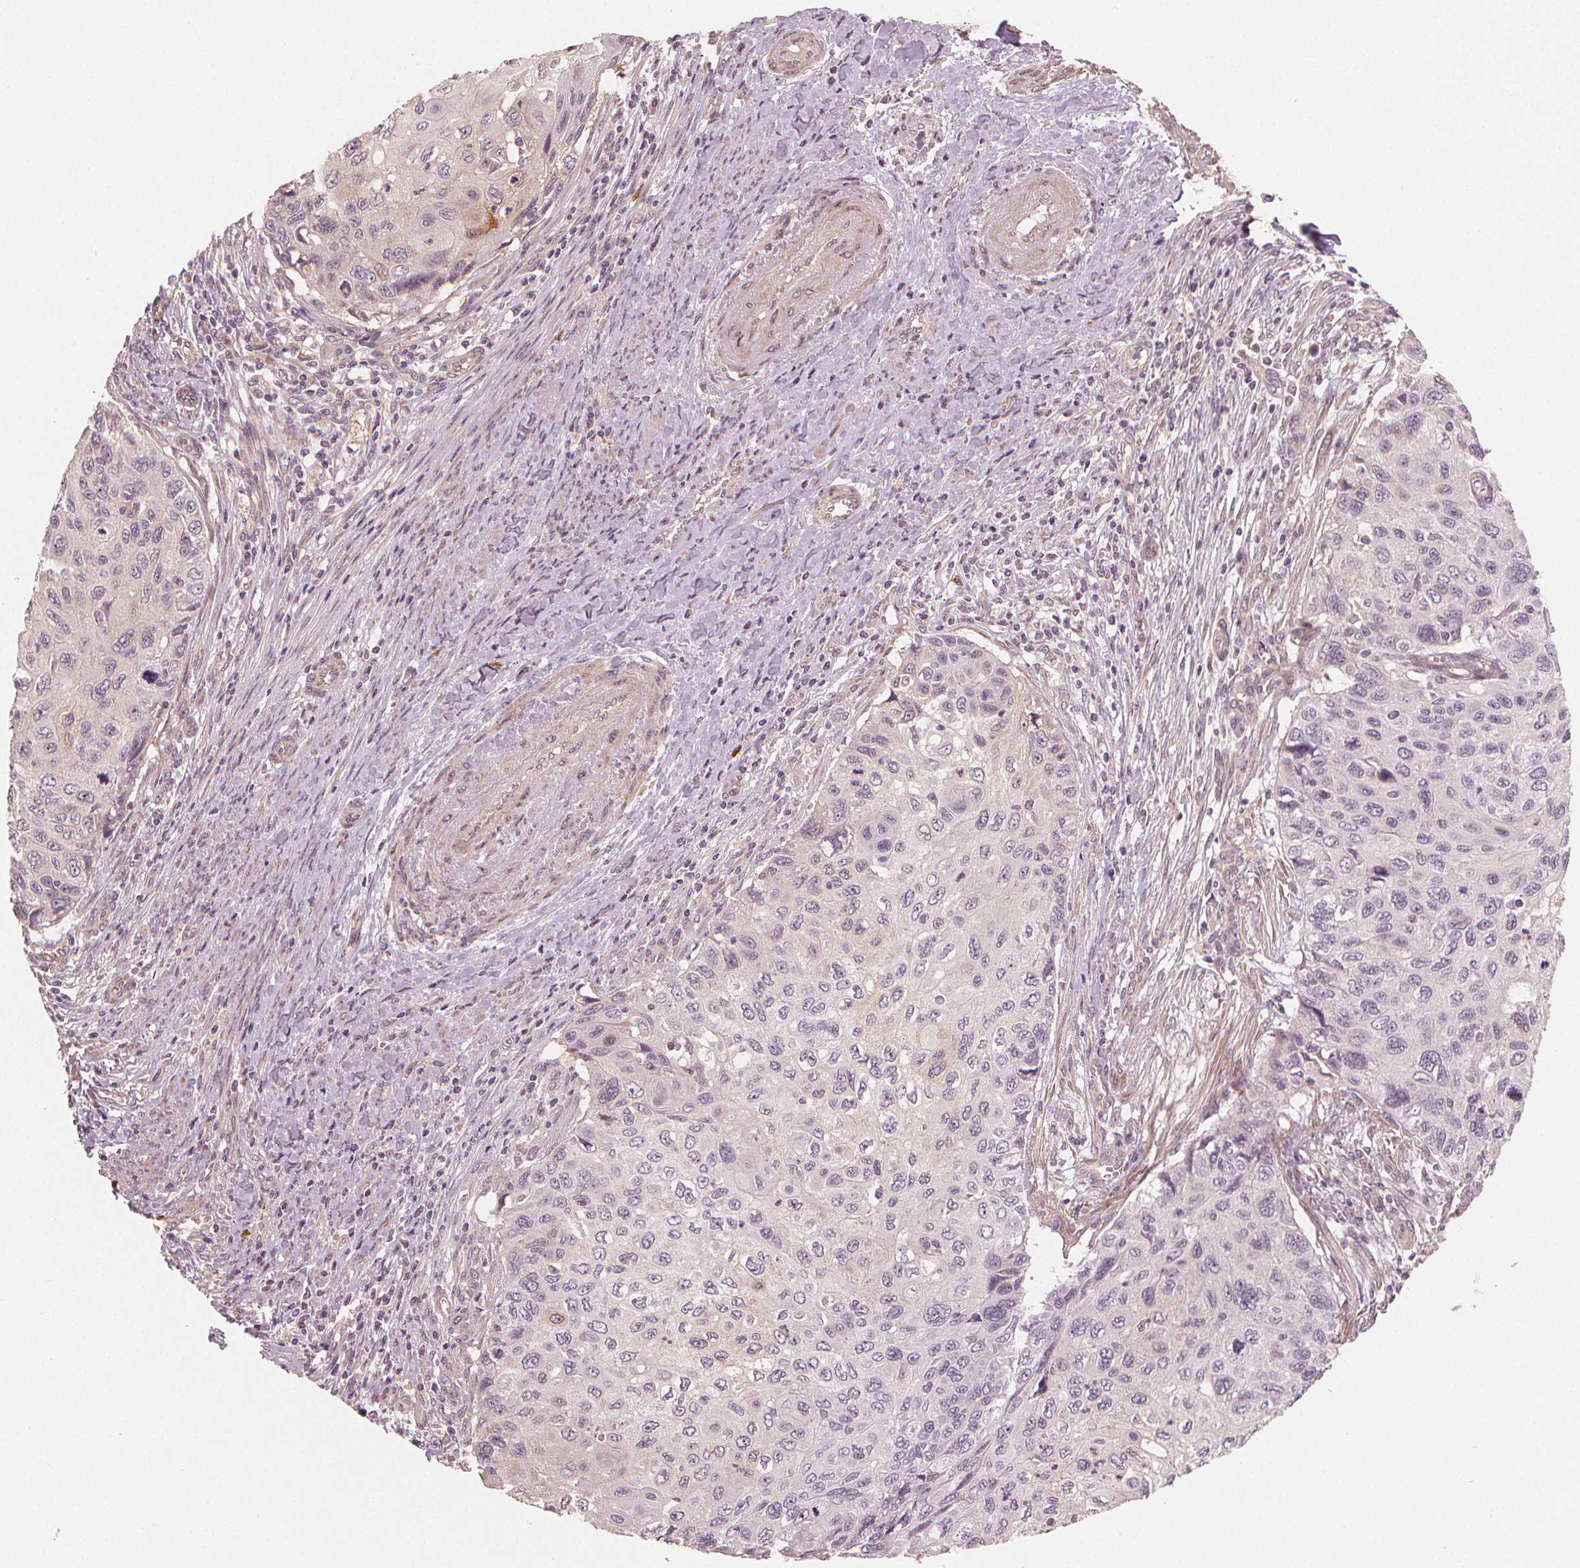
{"staining": {"intensity": "negative", "quantity": "none", "location": "none"}, "tissue": "cervical cancer", "cell_type": "Tumor cells", "image_type": "cancer", "snomed": [{"axis": "morphology", "description": "Squamous cell carcinoma, NOS"}, {"axis": "topography", "description": "Cervix"}], "caption": "IHC of human cervical cancer (squamous cell carcinoma) demonstrates no staining in tumor cells.", "gene": "CLBA1", "patient": {"sex": "female", "age": 70}}